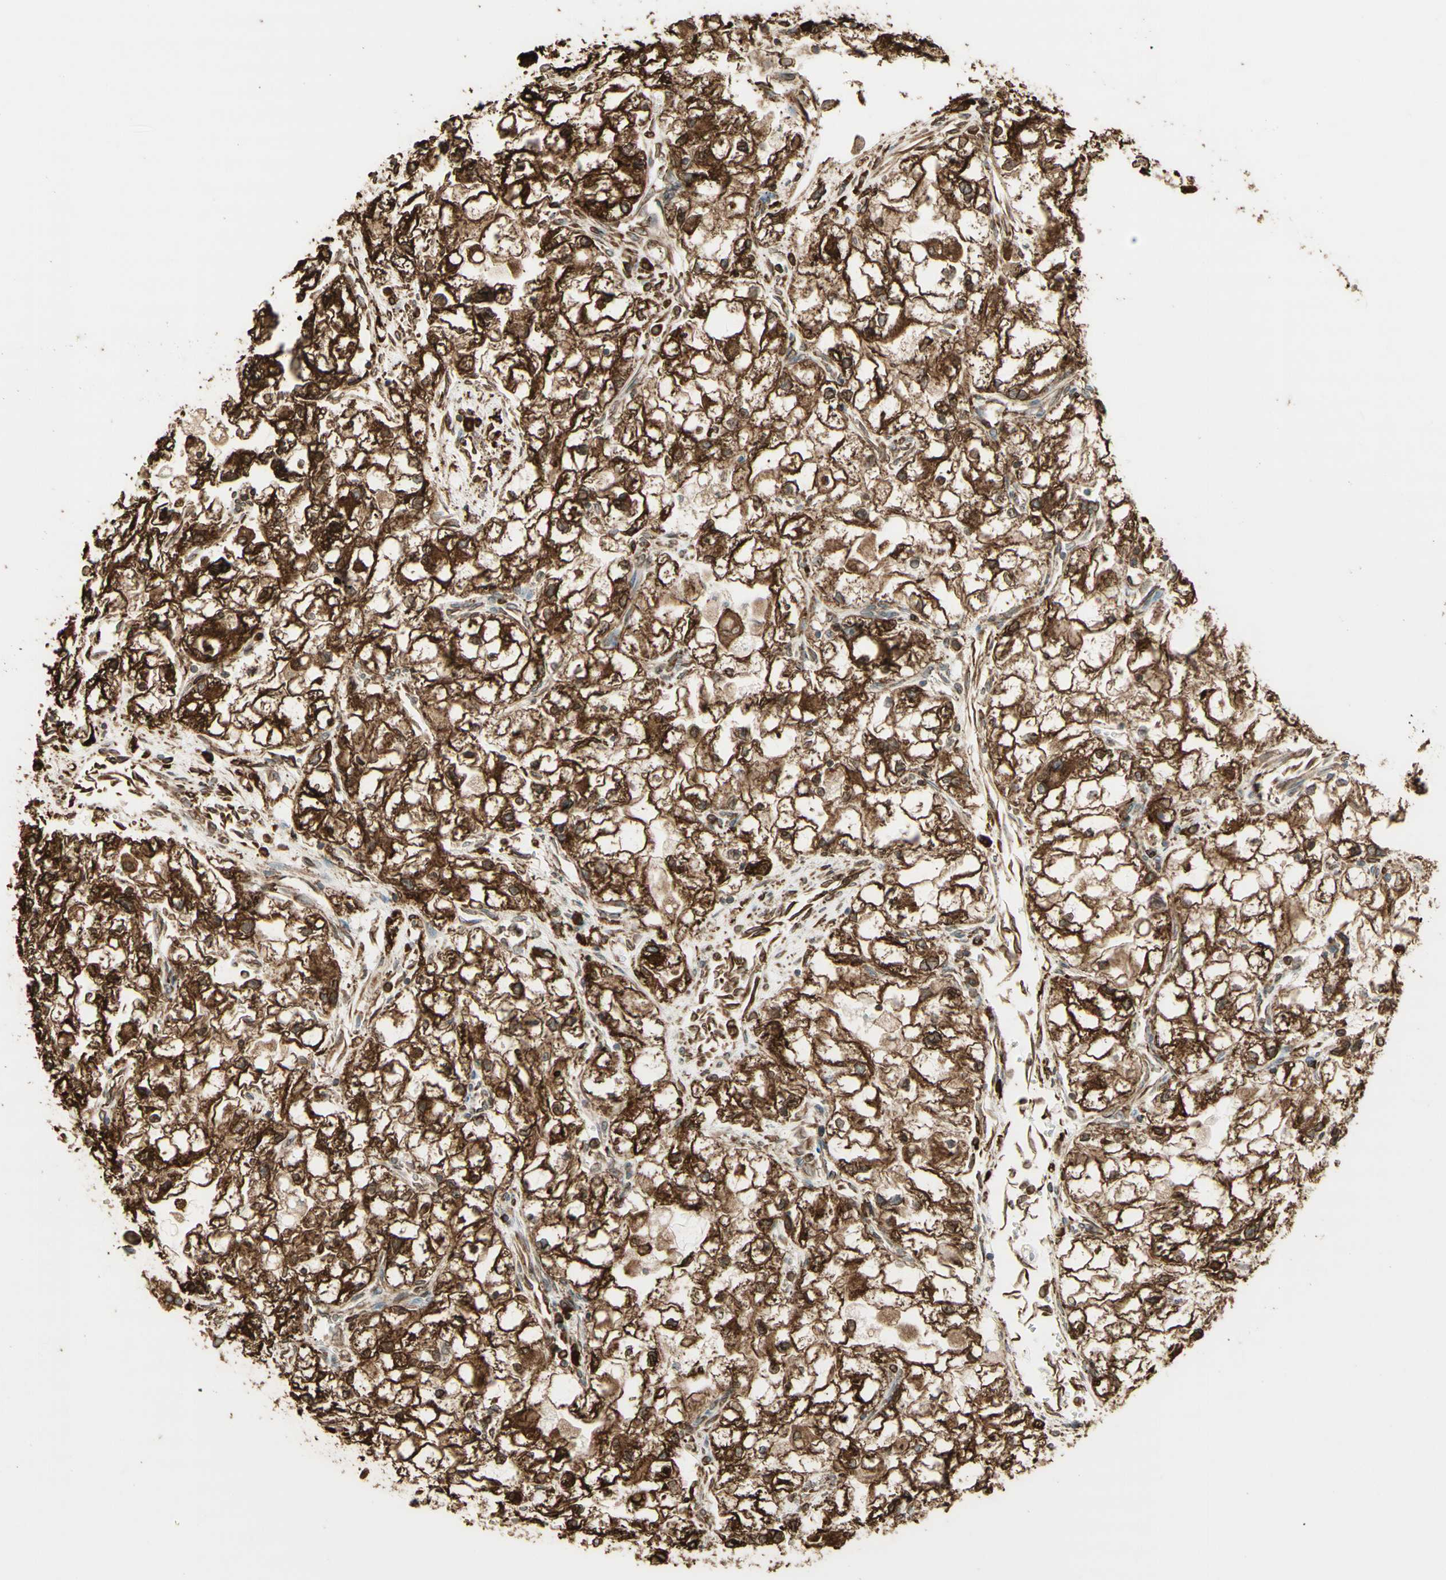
{"staining": {"intensity": "strong", "quantity": ">75%", "location": "cytoplasmic/membranous"}, "tissue": "renal cancer", "cell_type": "Tumor cells", "image_type": "cancer", "snomed": [{"axis": "morphology", "description": "Adenocarcinoma, NOS"}, {"axis": "topography", "description": "Kidney"}], "caption": "Brown immunohistochemical staining in renal cancer demonstrates strong cytoplasmic/membranous positivity in about >75% of tumor cells.", "gene": "CANX", "patient": {"sex": "female", "age": 70}}